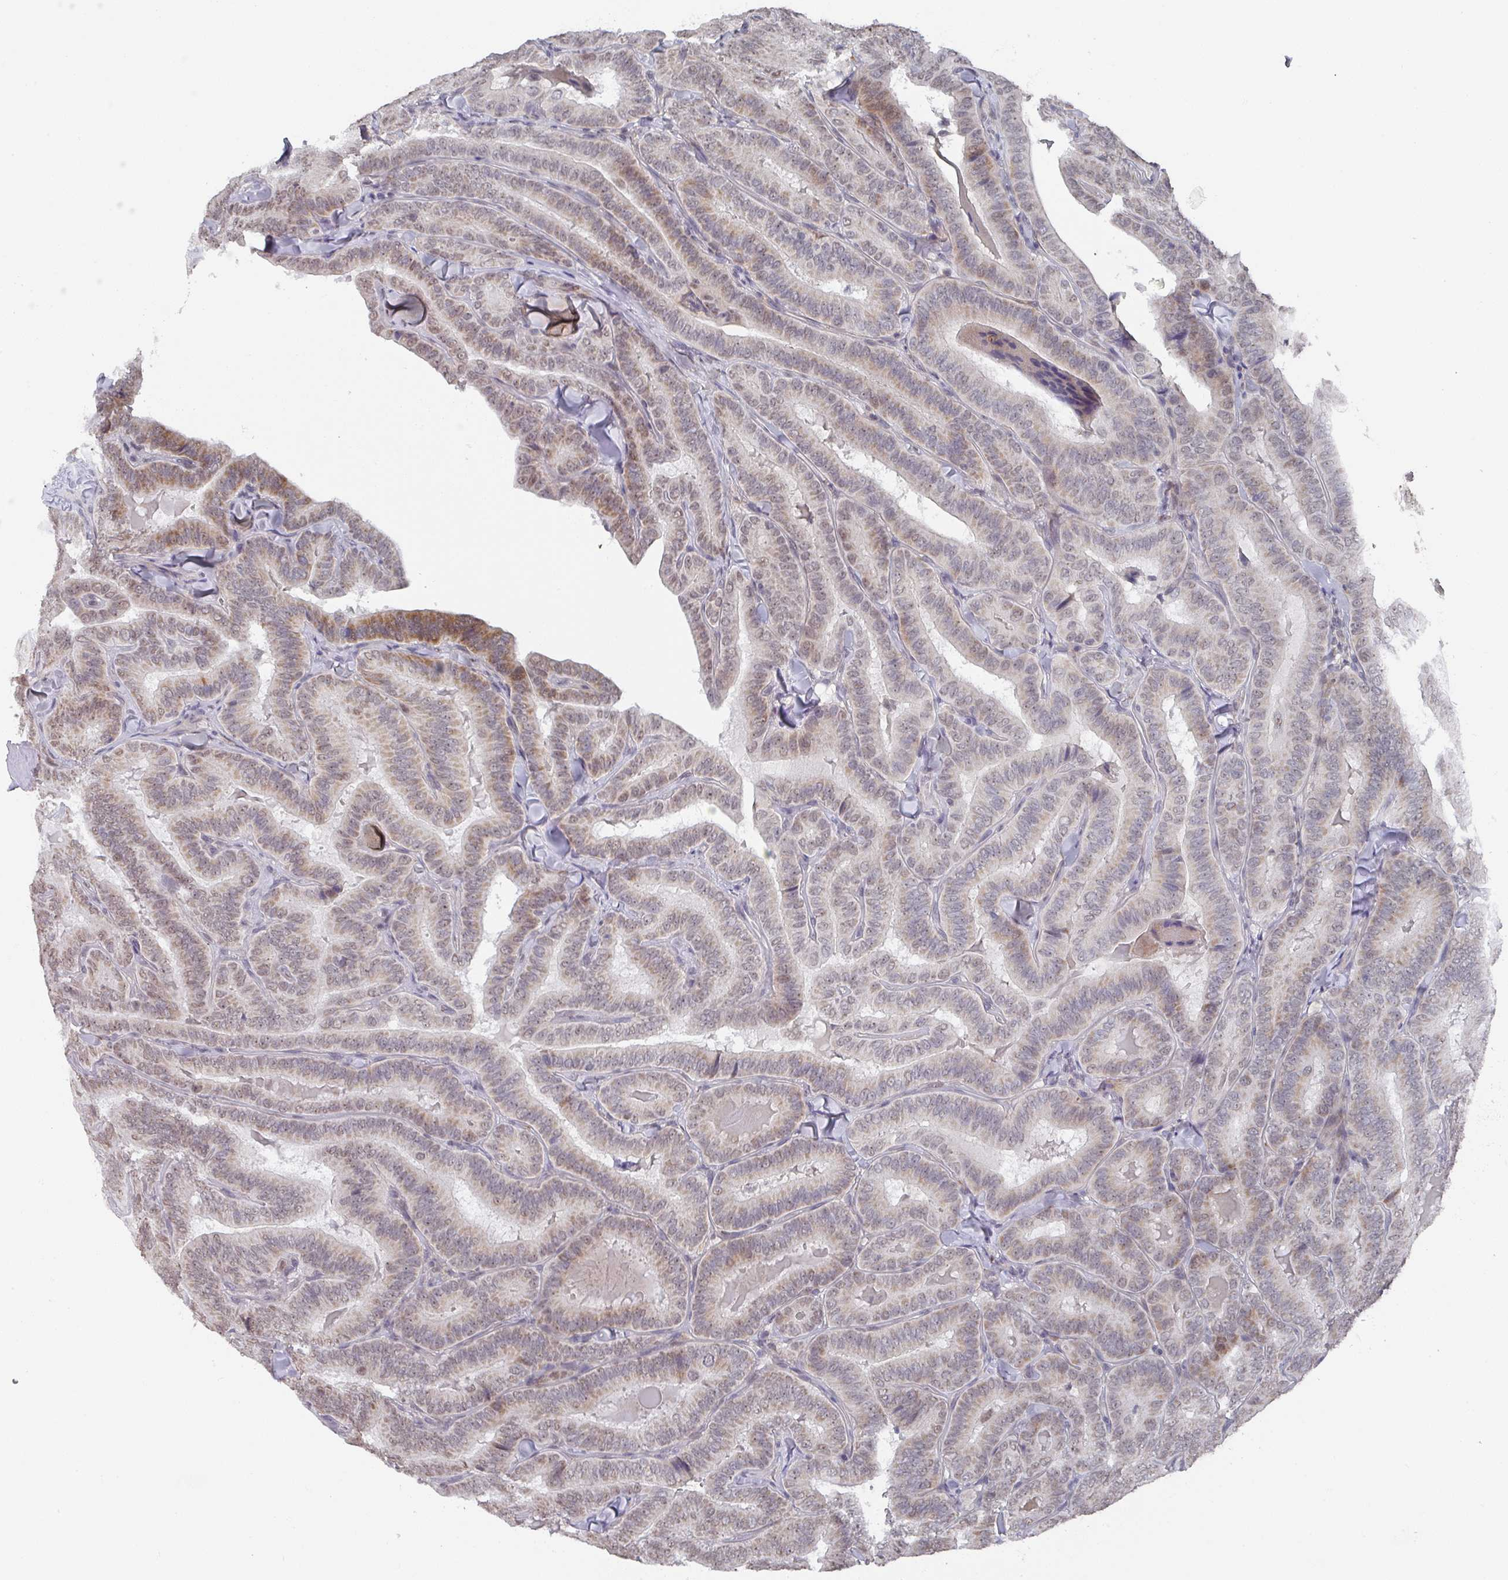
{"staining": {"intensity": "moderate", "quantity": "<25%", "location": "cytoplasmic/membranous,nuclear"}, "tissue": "thyroid cancer", "cell_type": "Tumor cells", "image_type": "cancer", "snomed": [{"axis": "morphology", "description": "Papillary adenocarcinoma, NOS"}, {"axis": "topography", "description": "Thyroid gland"}], "caption": "A brown stain highlights moderate cytoplasmic/membranous and nuclear expression of a protein in papillary adenocarcinoma (thyroid) tumor cells.", "gene": "ZNF654", "patient": {"sex": "male", "age": 61}}